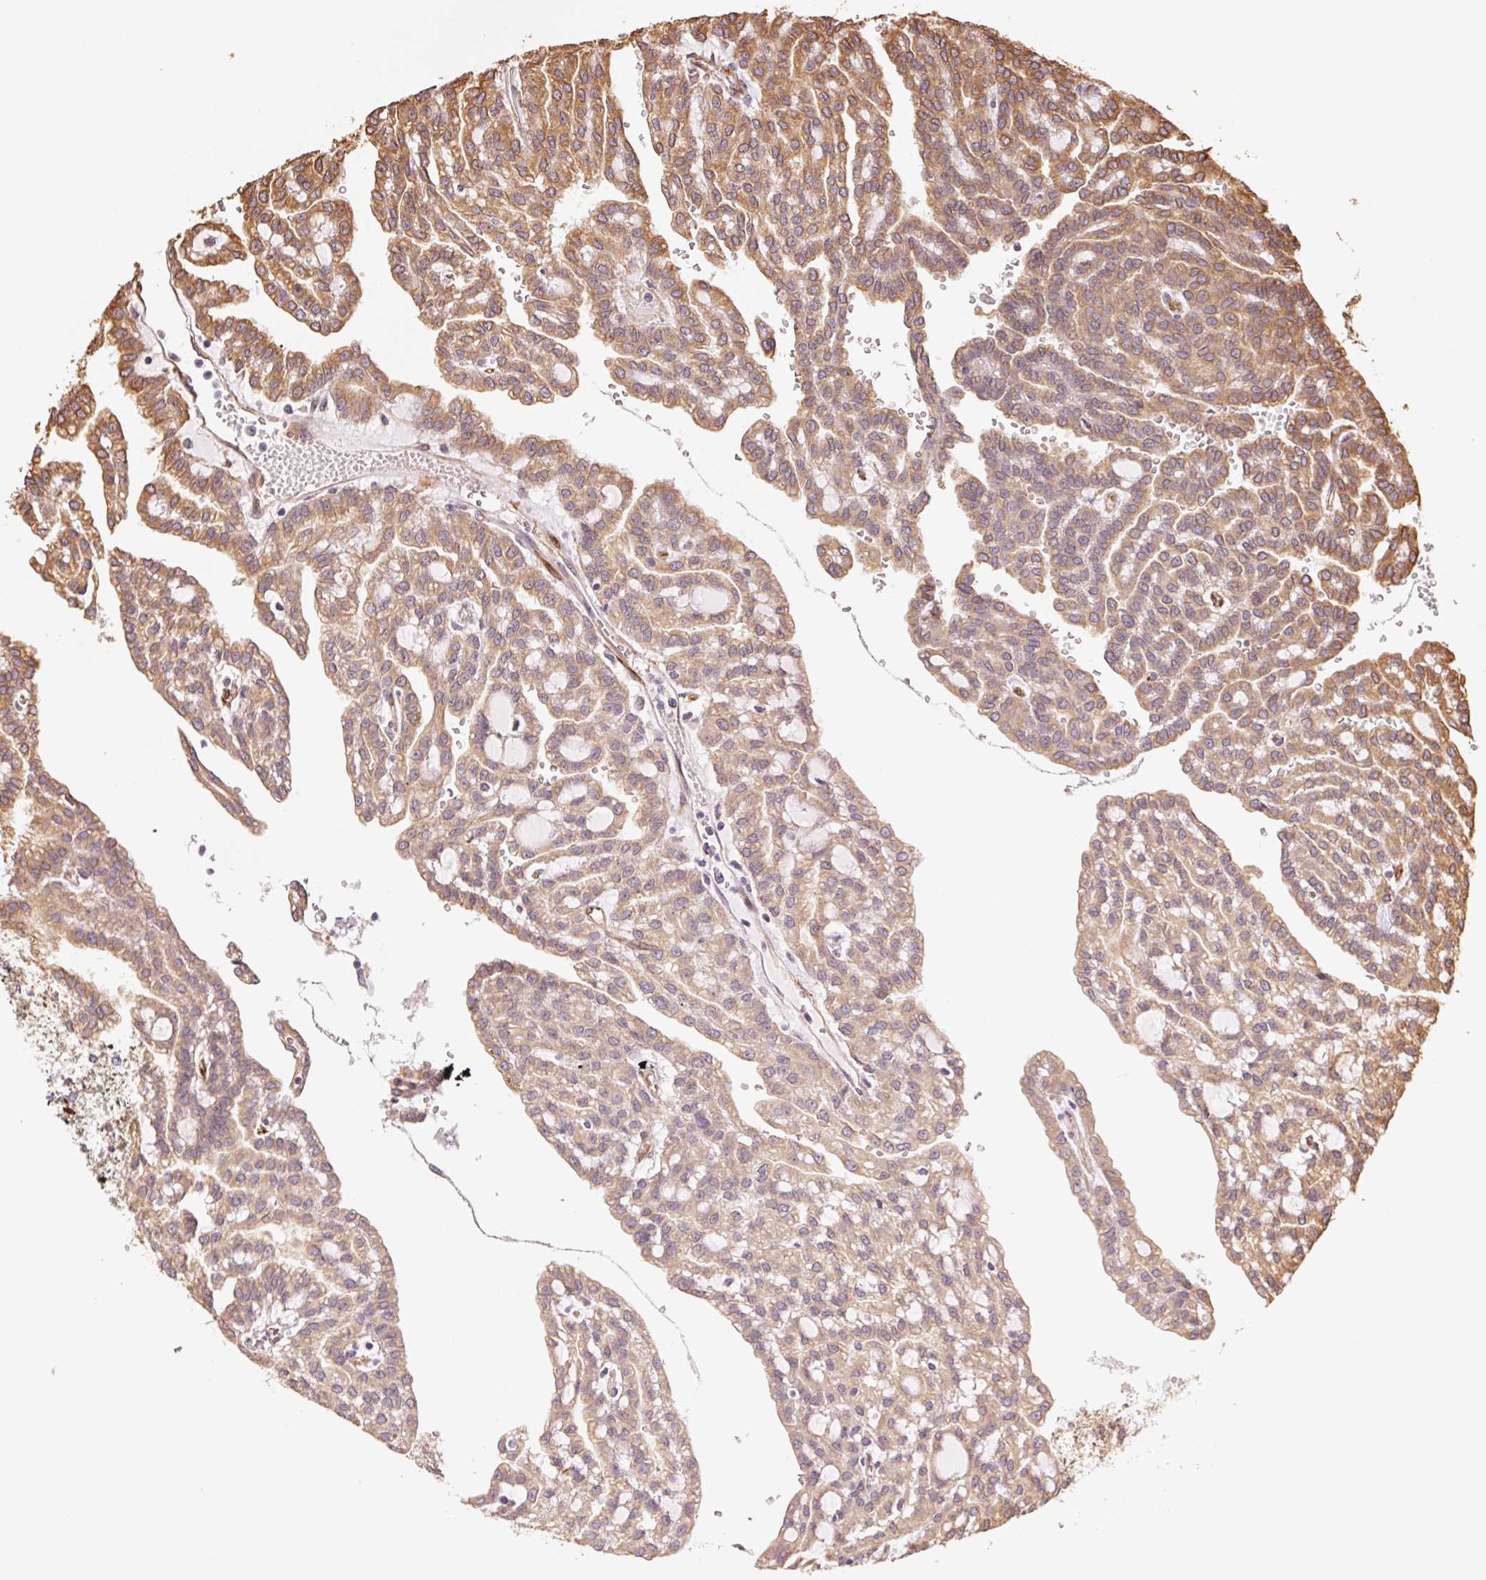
{"staining": {"intensity": "moderate", "quantity": ">75%", "location": "cytoplasmic/membranous"}, "tissue": "renal cancer", "cell_type": "Tumor cells", "image_type": "cancer", "snomed": [{"axis": "morphology", "description": "Adenocarcinoma, NOS"}, {"axis": "topography", "description": "Kidney"}], "caption": "IHC of human adenocarcinoma (renal) displays medium levels of moderate cytoplasmic/membranous expression in about >75% of tumor cells.", "gene": "RCN3", "patient": {"sex": "male", "age": 63}}